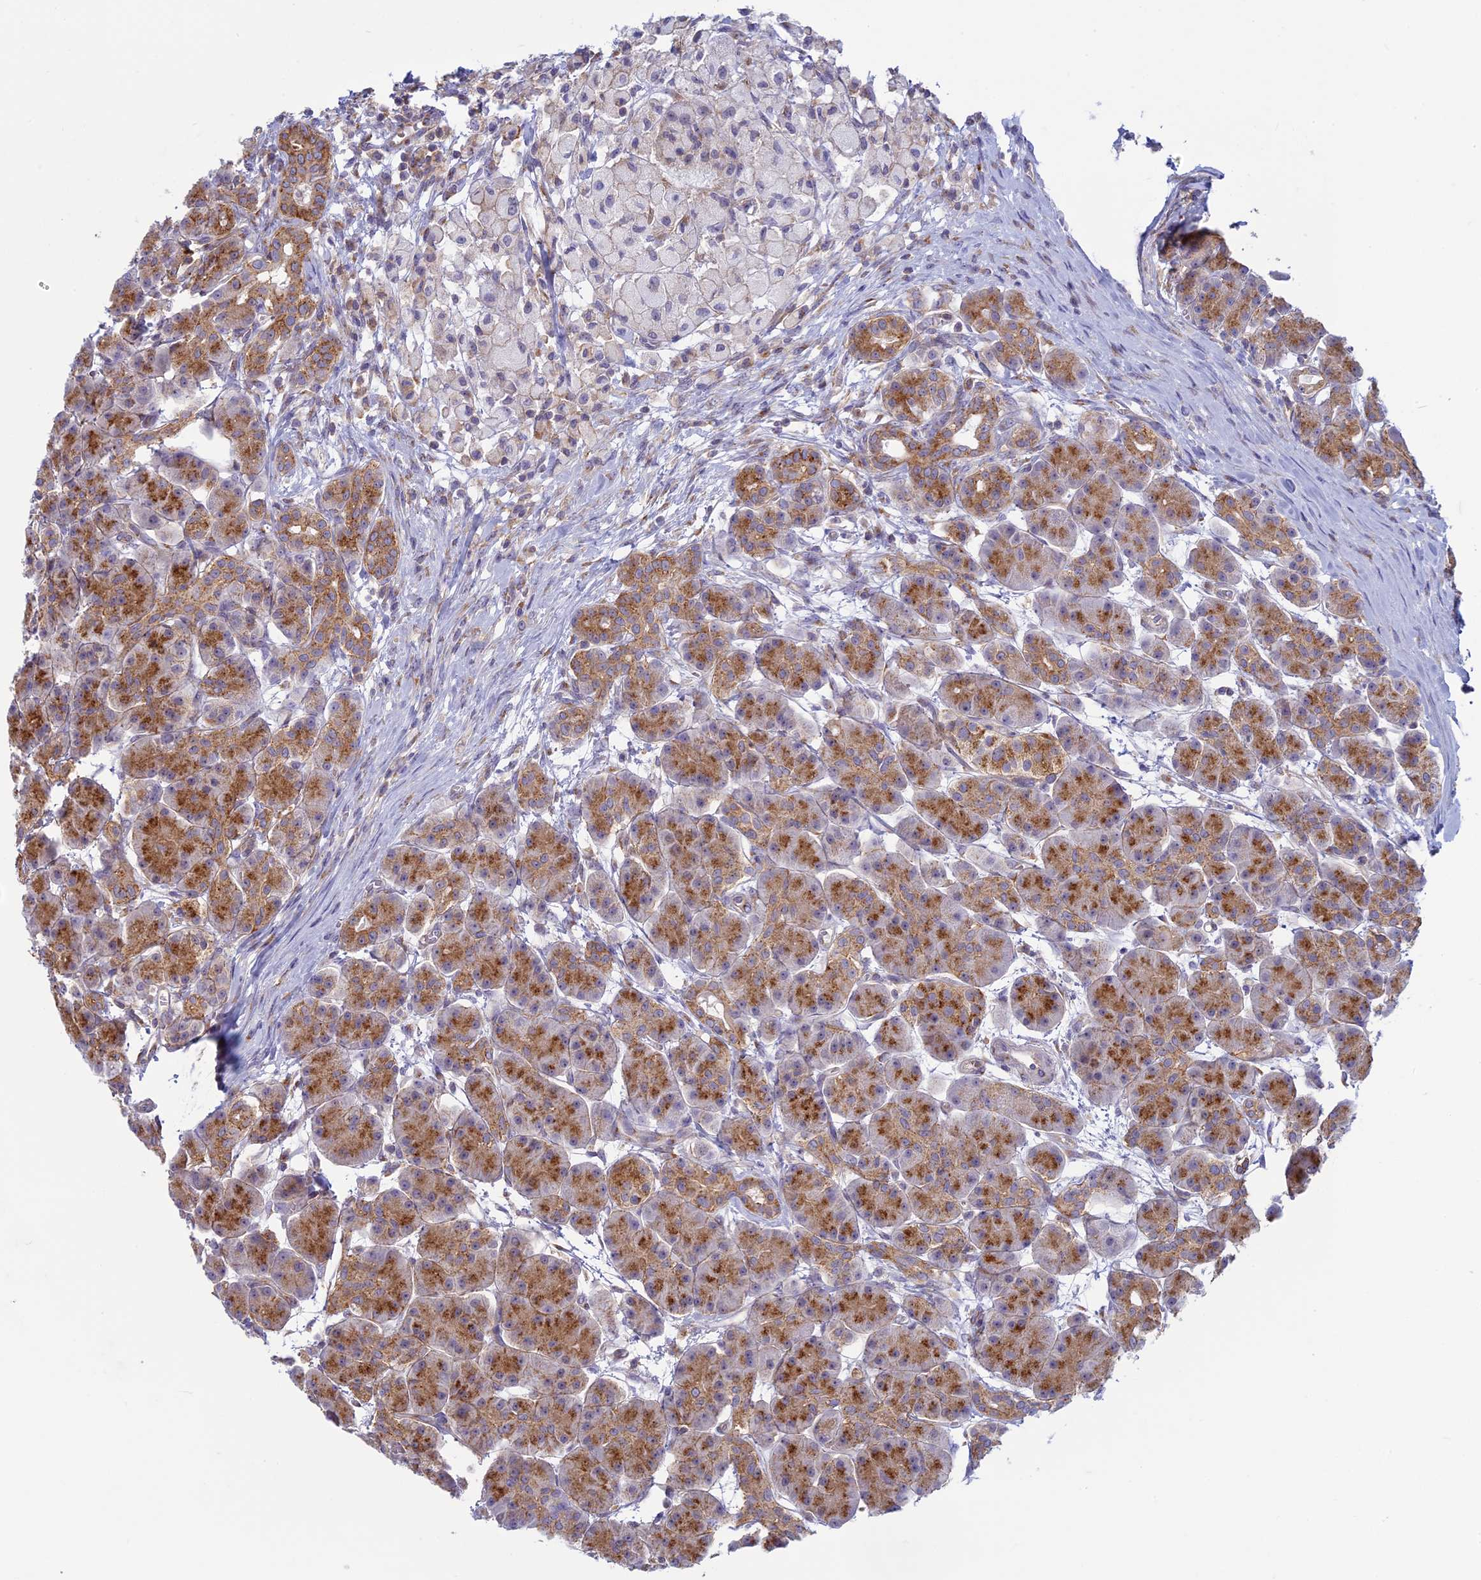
{"staining": {"intensity": "strong", "quantity": ">75%", "location": "cytoplasmic/membranous"}, "tissue": "pancreas", "cell_type": "Exocrine glandular cells", "image_type": "normal", "snomed": [{"axis": "morphology", "description": "Normal tissue, NOS"}, {"axis": "topography", "description": "Pancreas"}], "caption": "Immunohistochemical staining of benign pancreas displays strong cytoplasmic/membranous protein expression in about >75% of exocrine glandular cells.", "gene": "CLINT1", "patient": {"sex": "male", "age": 63}}